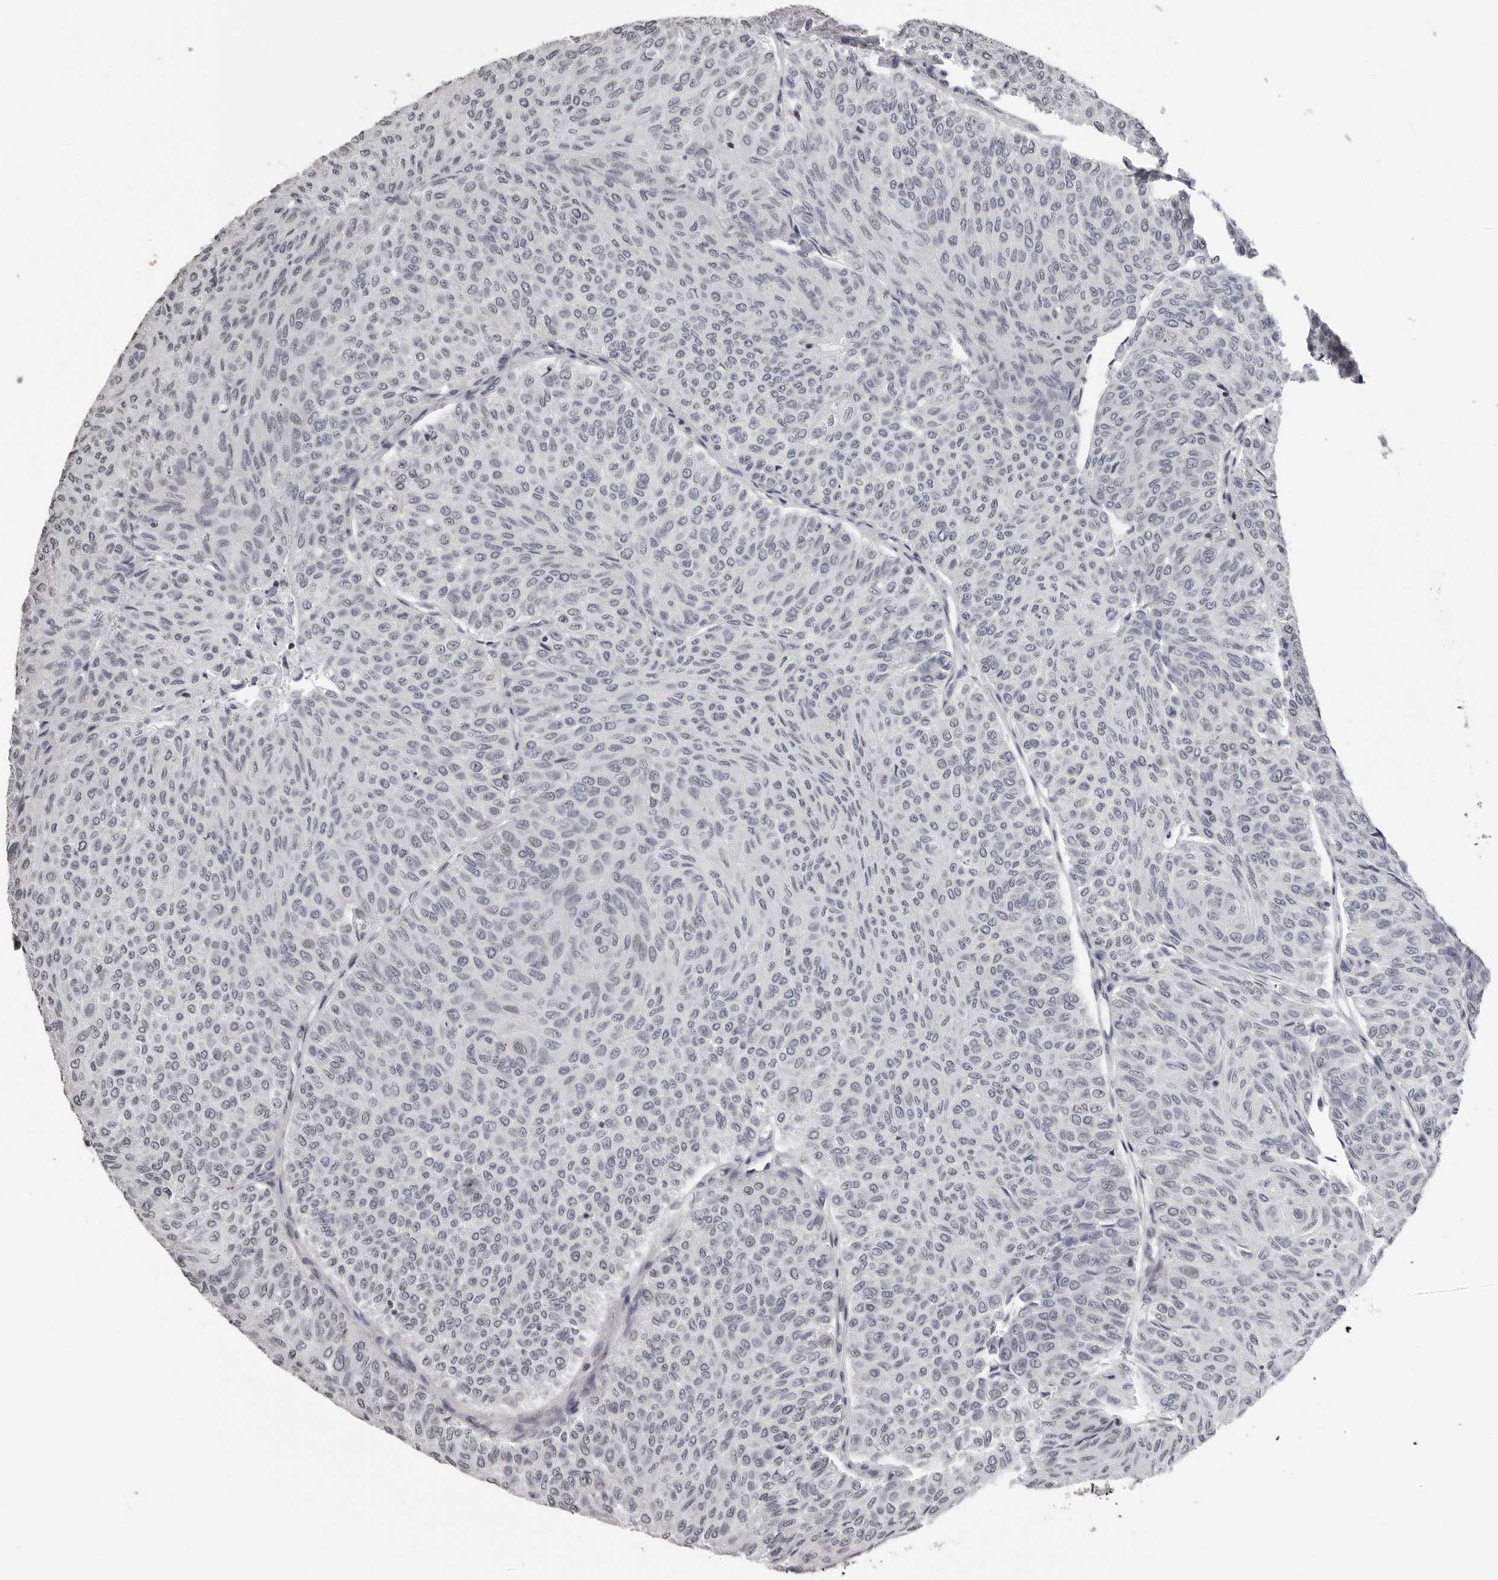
{"staining": {"intensity": "weak", "quantity": "<25%", "location": "nuclear"}, "tissue": "urothelial cancer", "cell_type": "Tumor cells", "image_type": "cancer", "snomed": [{"axis": "morphology", "description": "Urothelial carcinoma, Low grade"}, {"axis": "topography", "description": "Urinary bladder"}], "caption": "Low-grade urothelial carcinoma was stained to show a protein in brown. There is no significant expression in tumor cells.", "gene": "ORC1", "patient": {"sex": "male", "age": 78}}